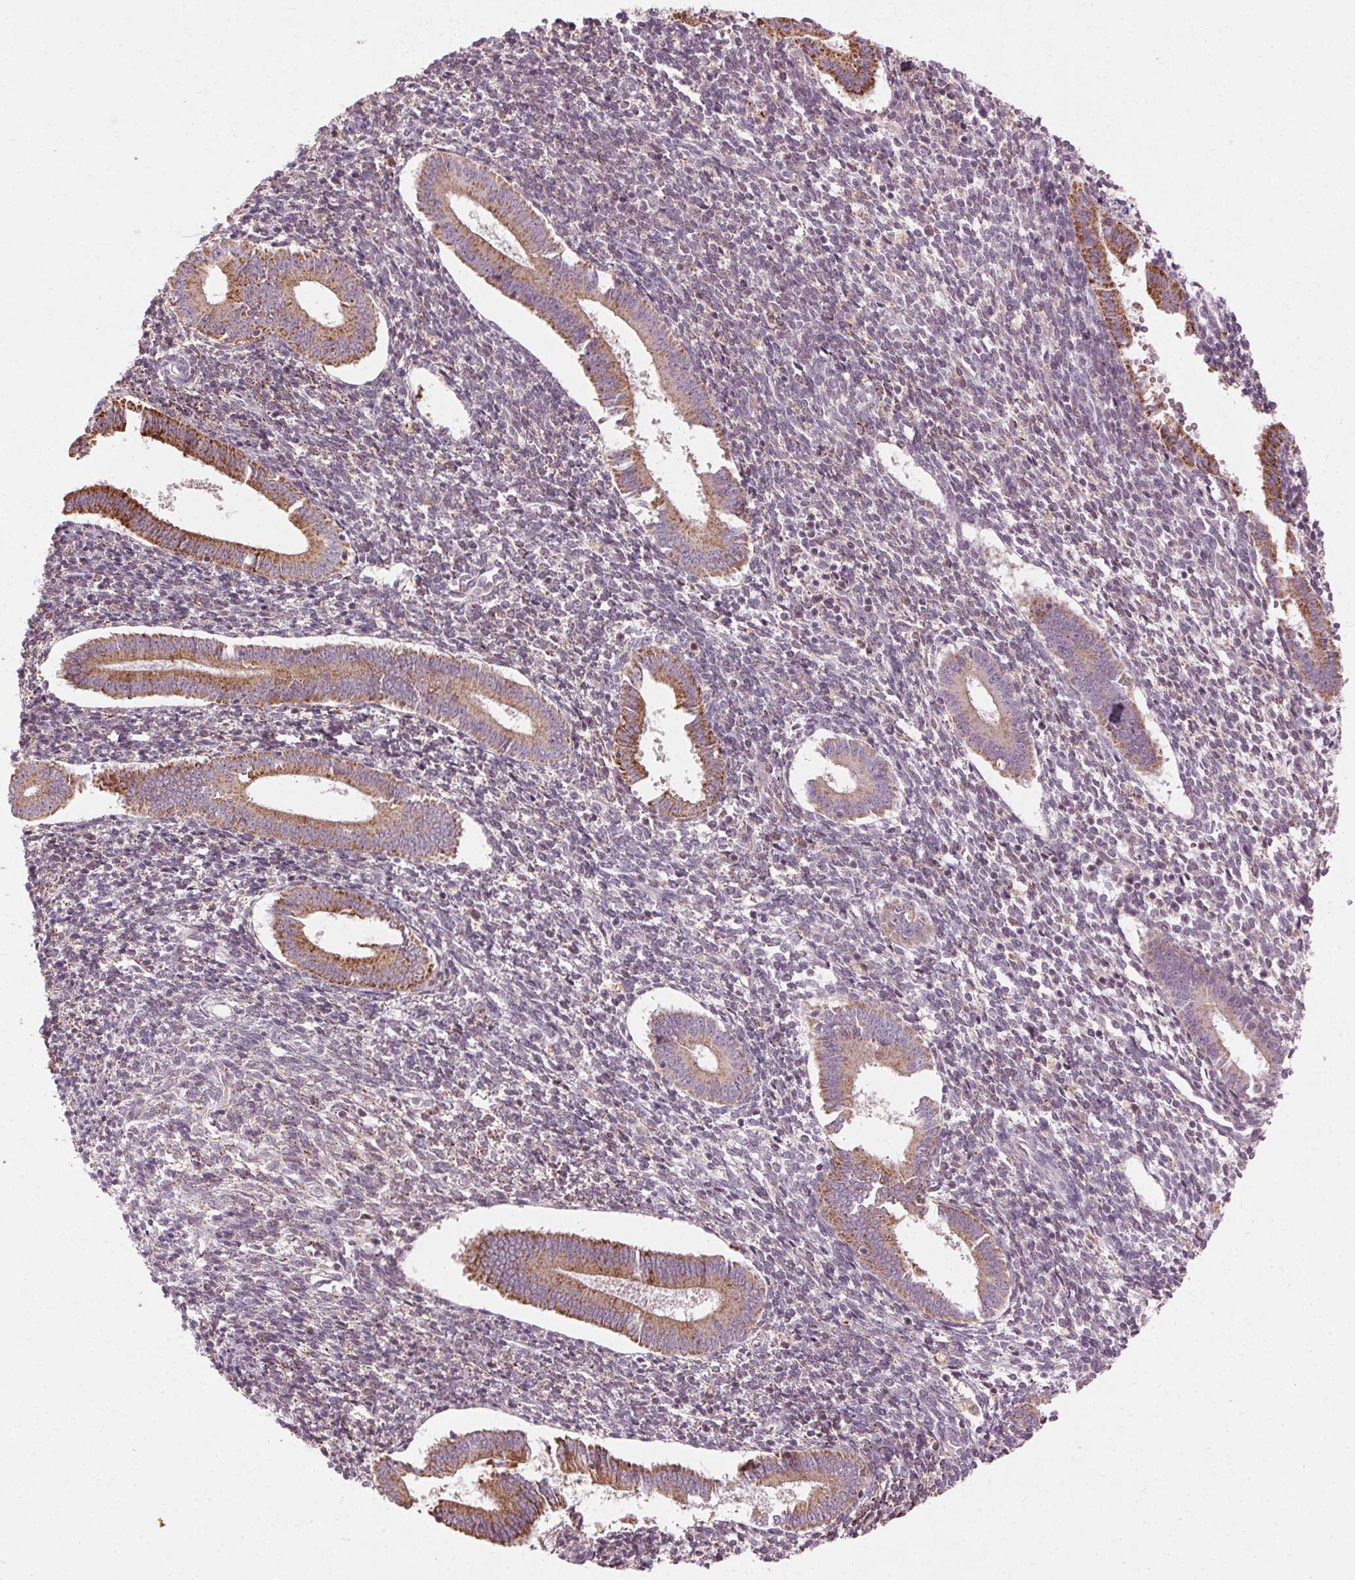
{"staining": {"intensity": "negative", "quantity": "none", "location": "none"}, "tissue": "endometrium", "cell_type": "Cells in endometrial stroma", "image_type": "normal", "snomed": [{"axis": "morphology", "description": "Normal tissue, NOS"}, {"axis": "topography", "description": "Endometrium"}], "caption": "This micrograph is of normal endometrium stained with immunohistochemistry (IHC) to label a protein in brown with the nuclei are counter-stained blue. There is no expression in cells in endometrial stroma.", "gene": "REP15", "patient": {"sex": "female", "age": 25}}